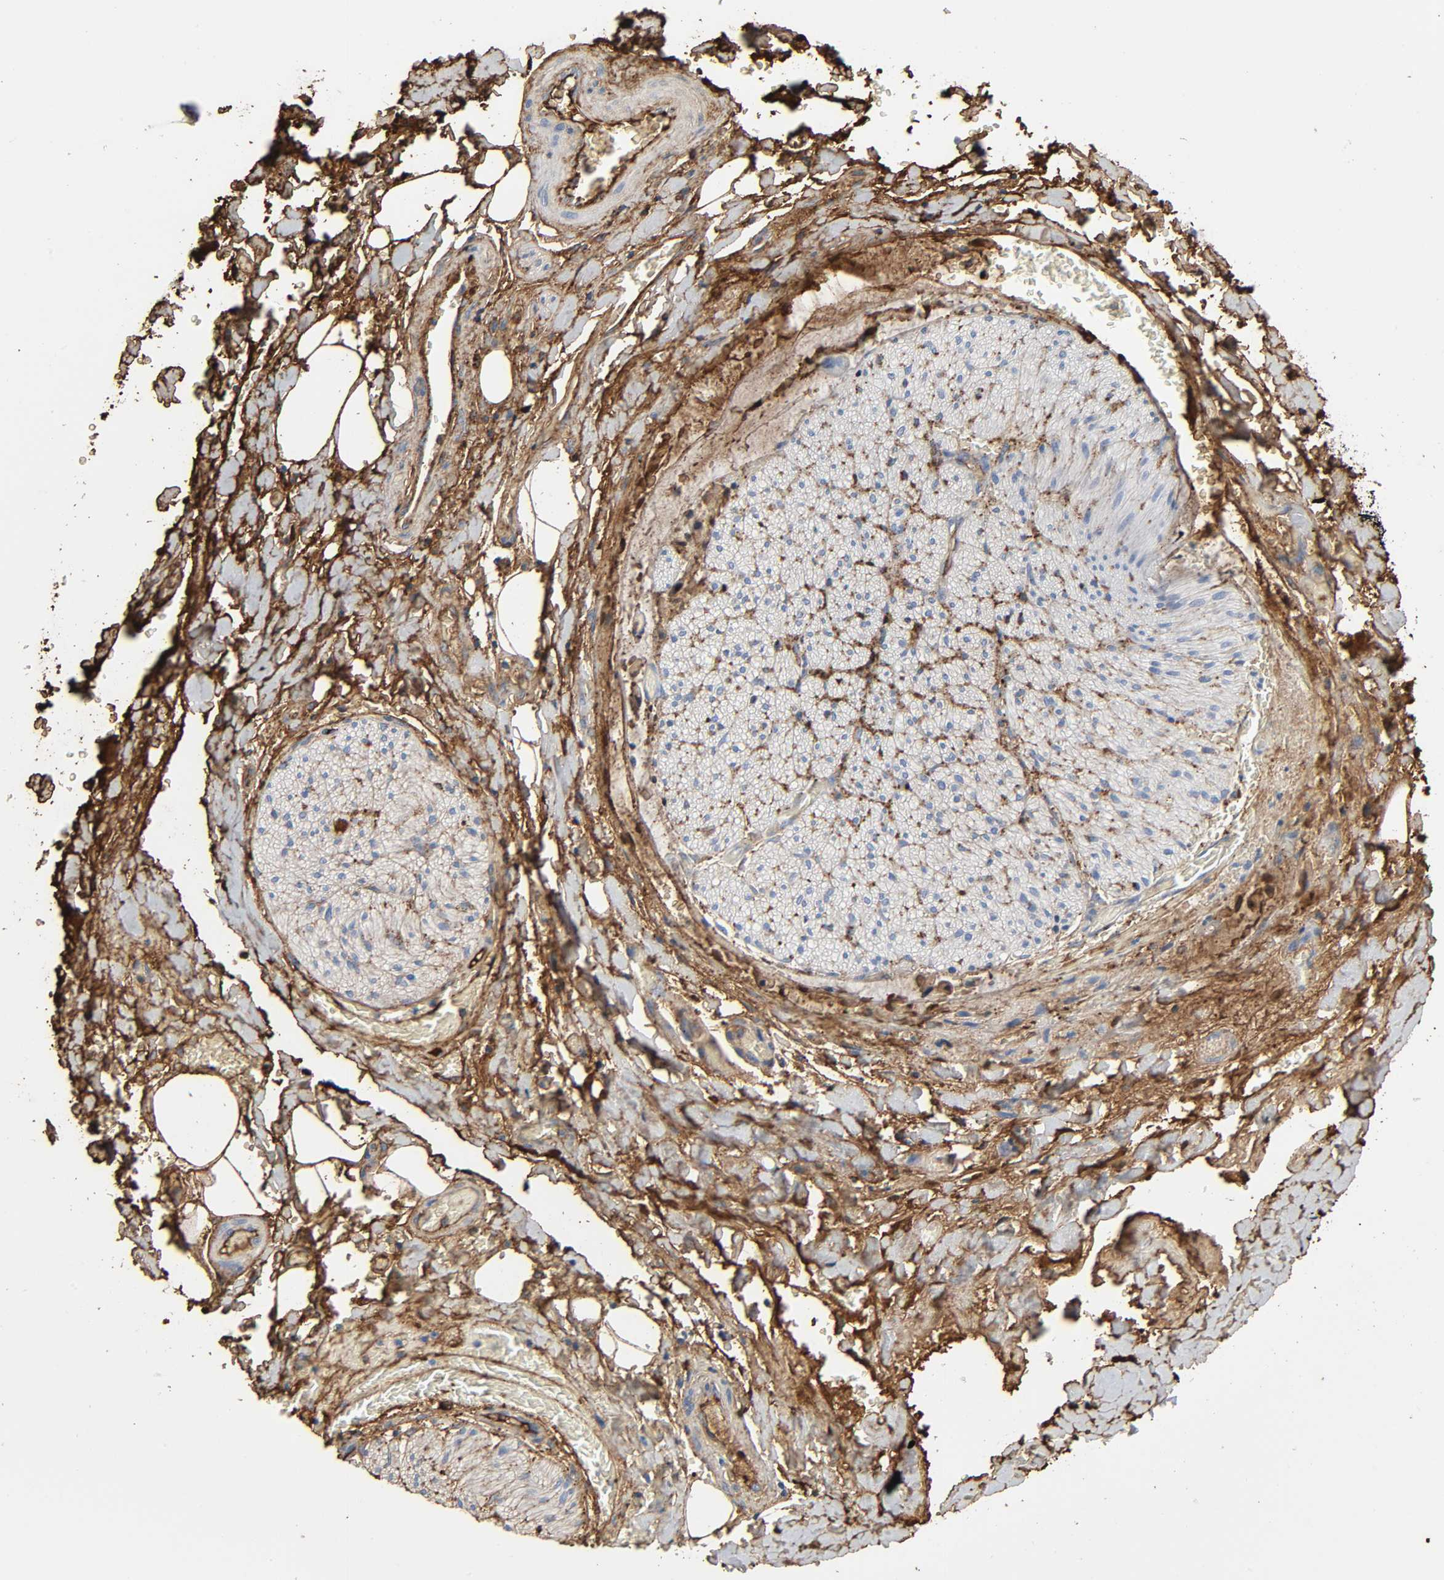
{"staining": {"intensity": "strong", "quantity": ">75%", "location": "cytoplasmic/membranous"}, "tissue": "adipose tissue", "cell_type": "Adipocytes", "image_type": "normal", "snomed": [{"axis": "morphology", "description": "Normal tissue, NOS"}, {"axis": "morphology", "description": "Cholangiocarcinoma"}, {"axis": "topography", "description": "Liver"}, {"axis": "topography", "description": "Peripheral nerve tissue"}], "caption": "The photomicrograph displays staining of normal adipose tissue, revealing strong cytoplasmic/membranous protein positivity (brown color) within adipocytes.", "gene": "C3", "patient": {"sex": "male", "age": 50}}